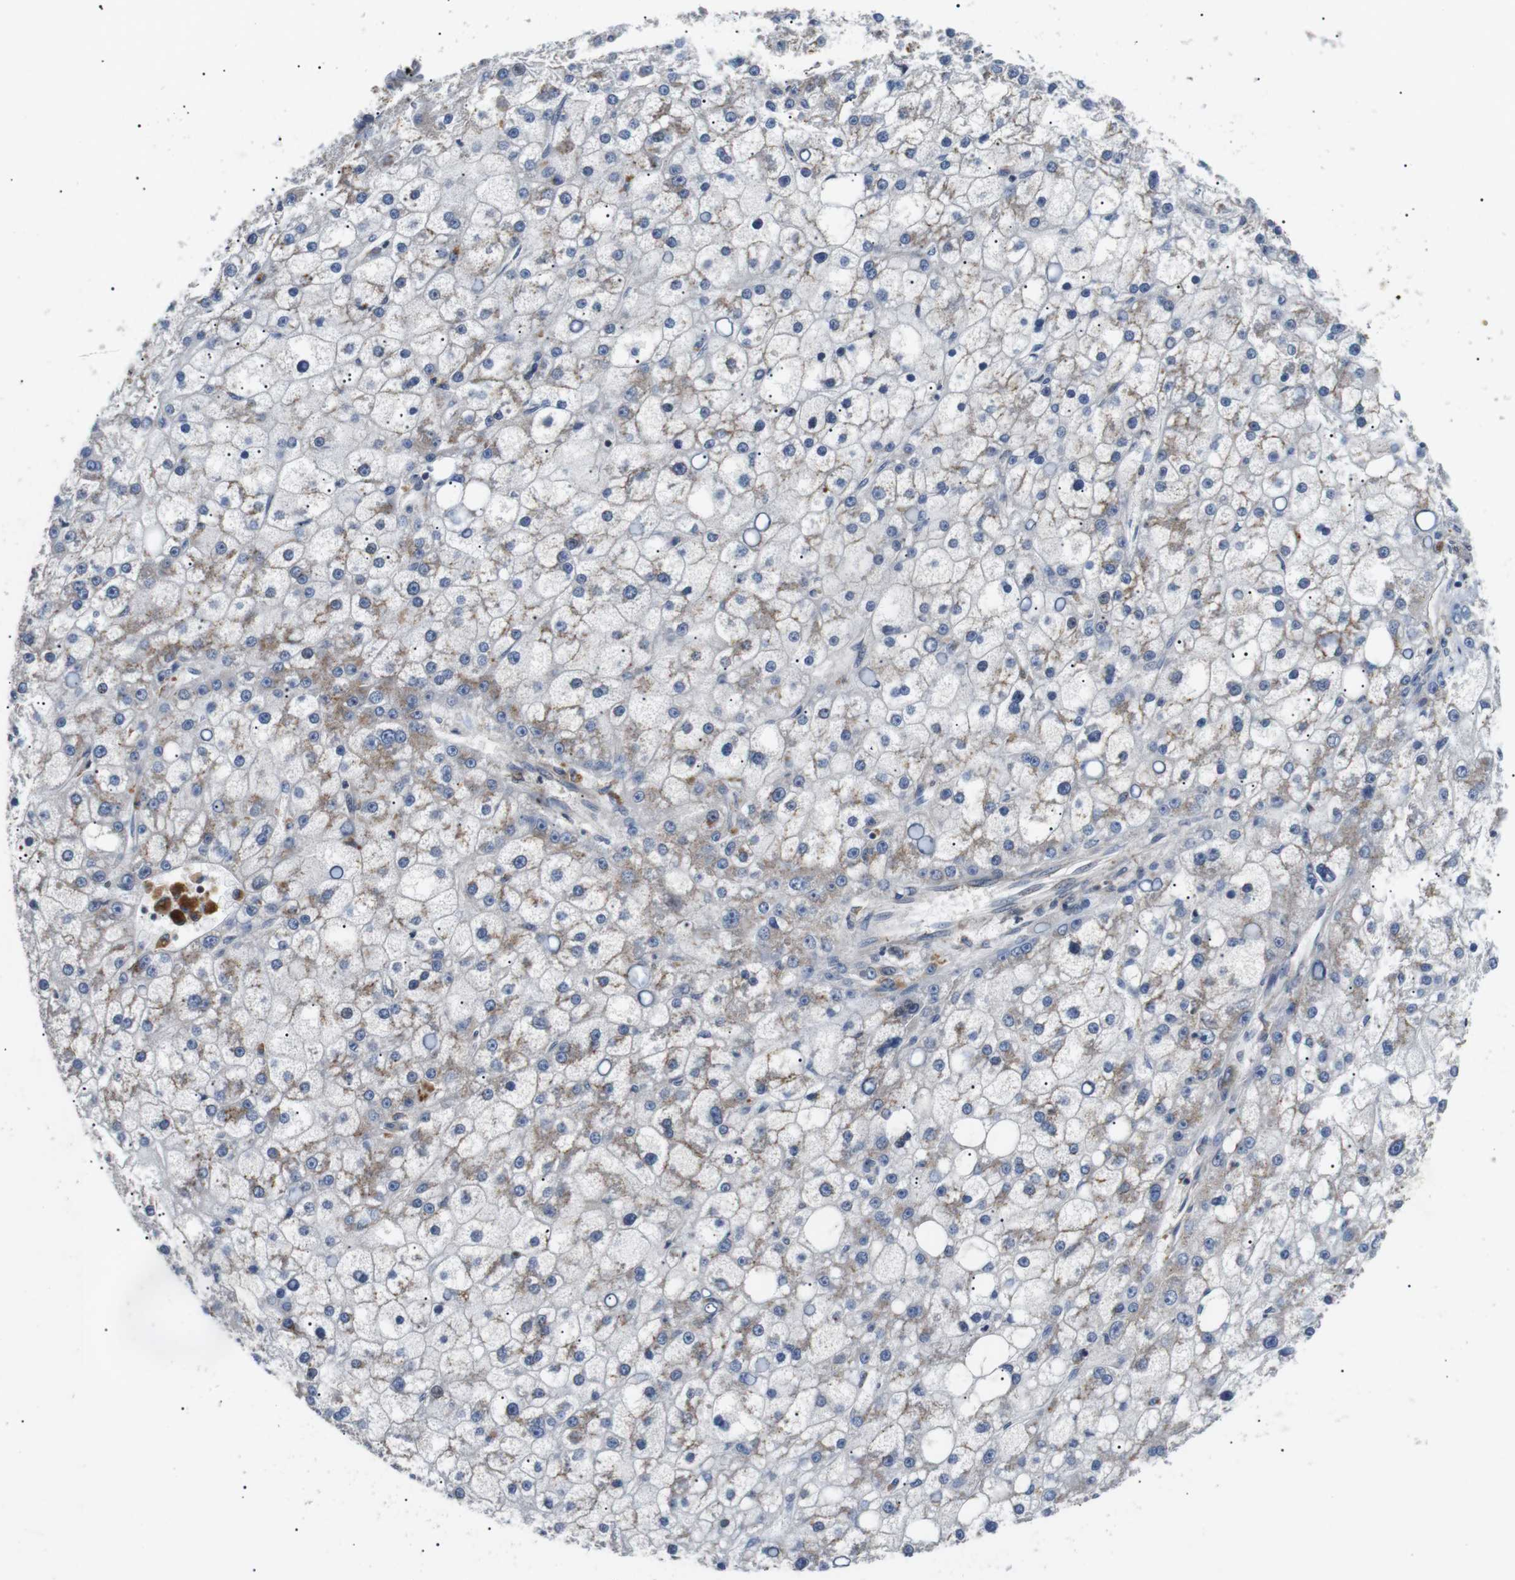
{"staining": {"intensity": "weak", "quantity": "<25%", "location": "cytoplasmic/membranous"}, "tissue": "liver cancer", "cell_type": "Tumor cells", "image_type": "cancer", "snomed": [{"axis": "morphology", "description": "Carcinoma, Hepatocellular, NOS"}, {"axis": "topography", "description": "Liver"}], "caption": "Immunohistochemistry image of neoplastic tissue: human liver cancer (hepatocellular carcinoma) stained with DAB (3,3'-diaminobenzidine) reveals no significant protein positivity in tumor cells.", "gene": "DIPK1A", "patient": {"sex": "male", "age": 67}}